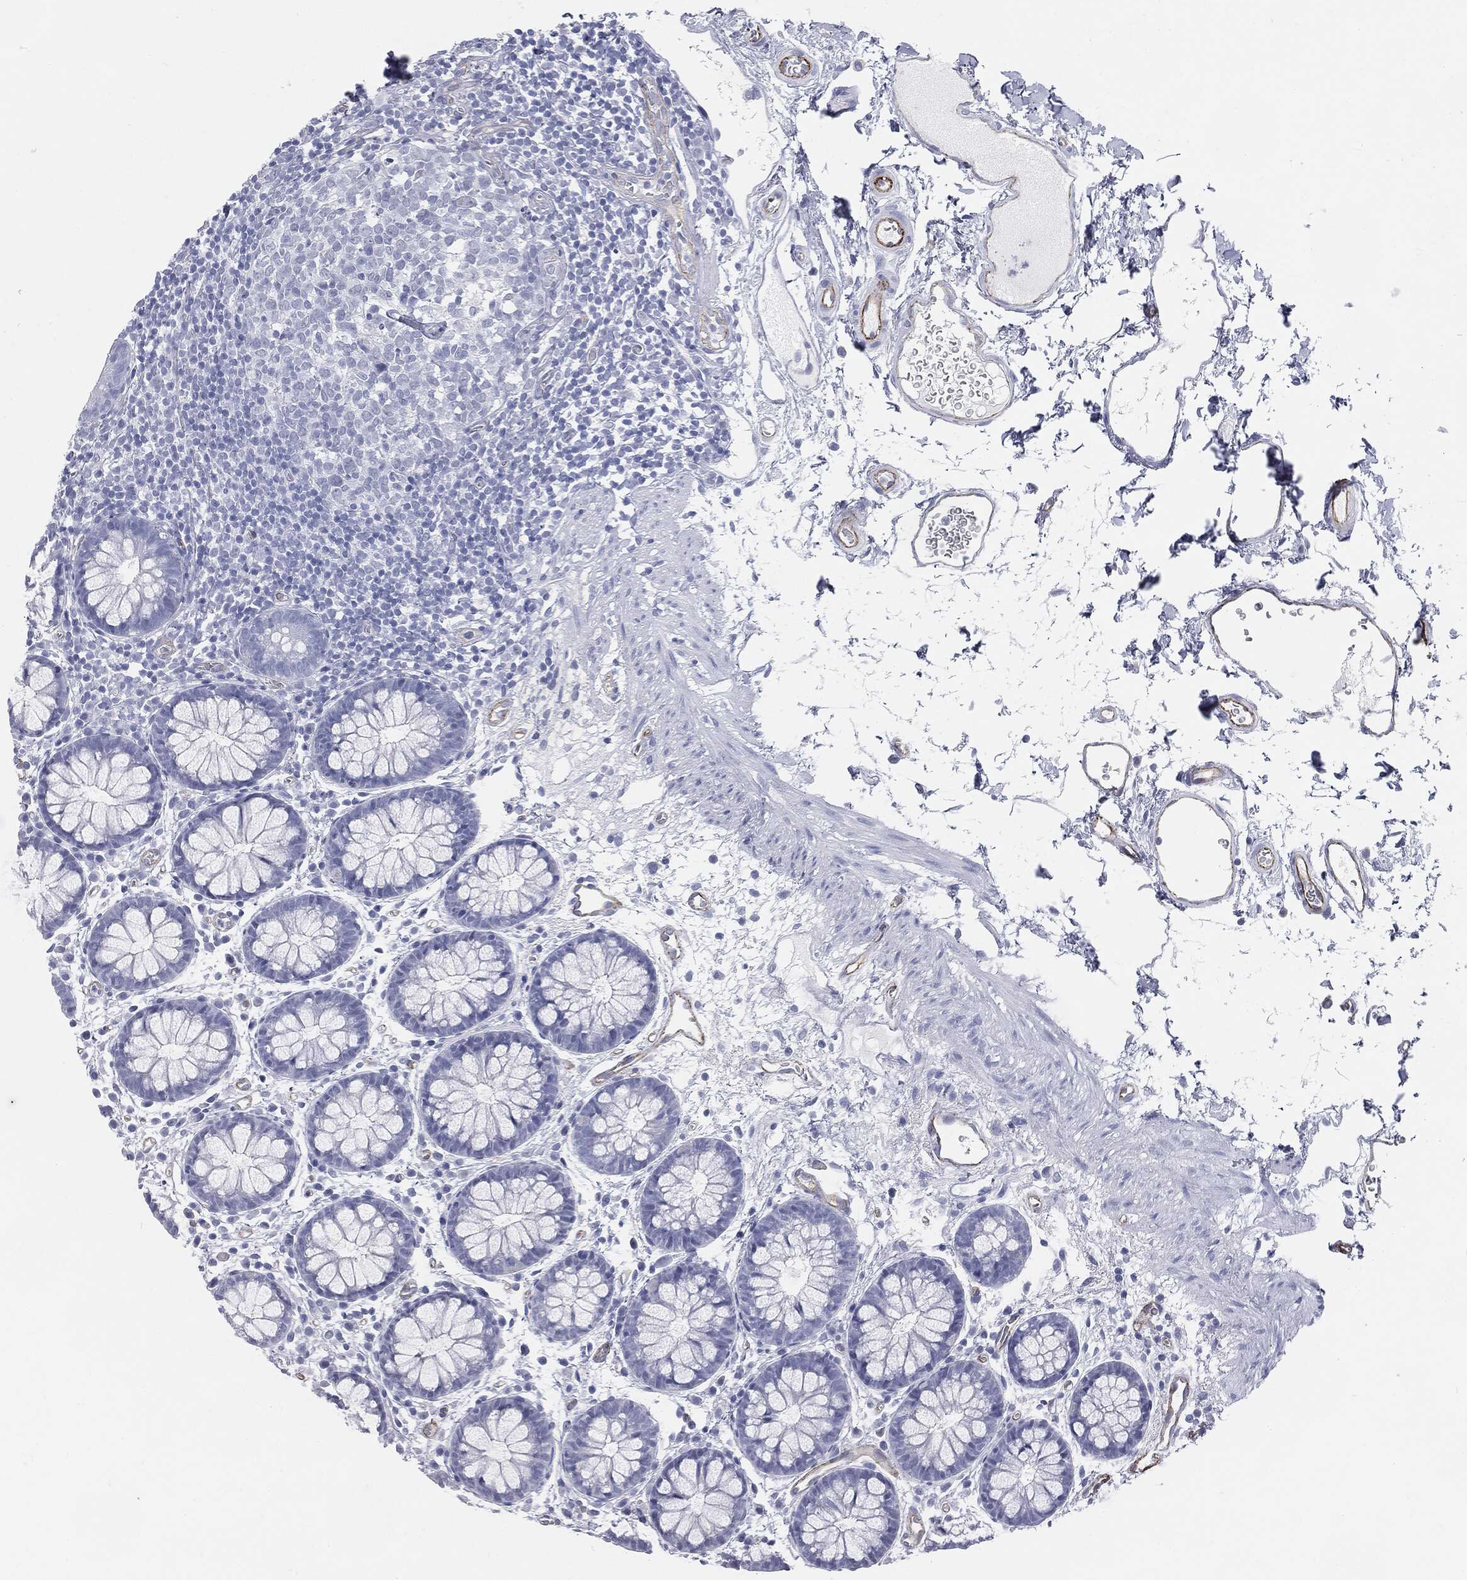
{"staining": {"intensity": "strong", "quantity": "25%-75%", "location": "cytoplasmic/membranous"}, "tissue": "colon", "cell_type": "Endothelial cells", "image_type": "normal", "snomed": [{"axis": "morphology", "description": "Normal tissue, NOS"}, {"axis": "topography", "description": "Colon"}], "caption": "Protein expression analysis of unremarkable human colon reveals strong cytoplasmic/membranous expression in approximately 25%-75% of endothelial cells. (DAB (3,3'-diaminobenzidine) IHC with brightfield microscopy, high magnification).", "gene": "MUC5AC", "patient": {"sex": "male", "age": 76}}